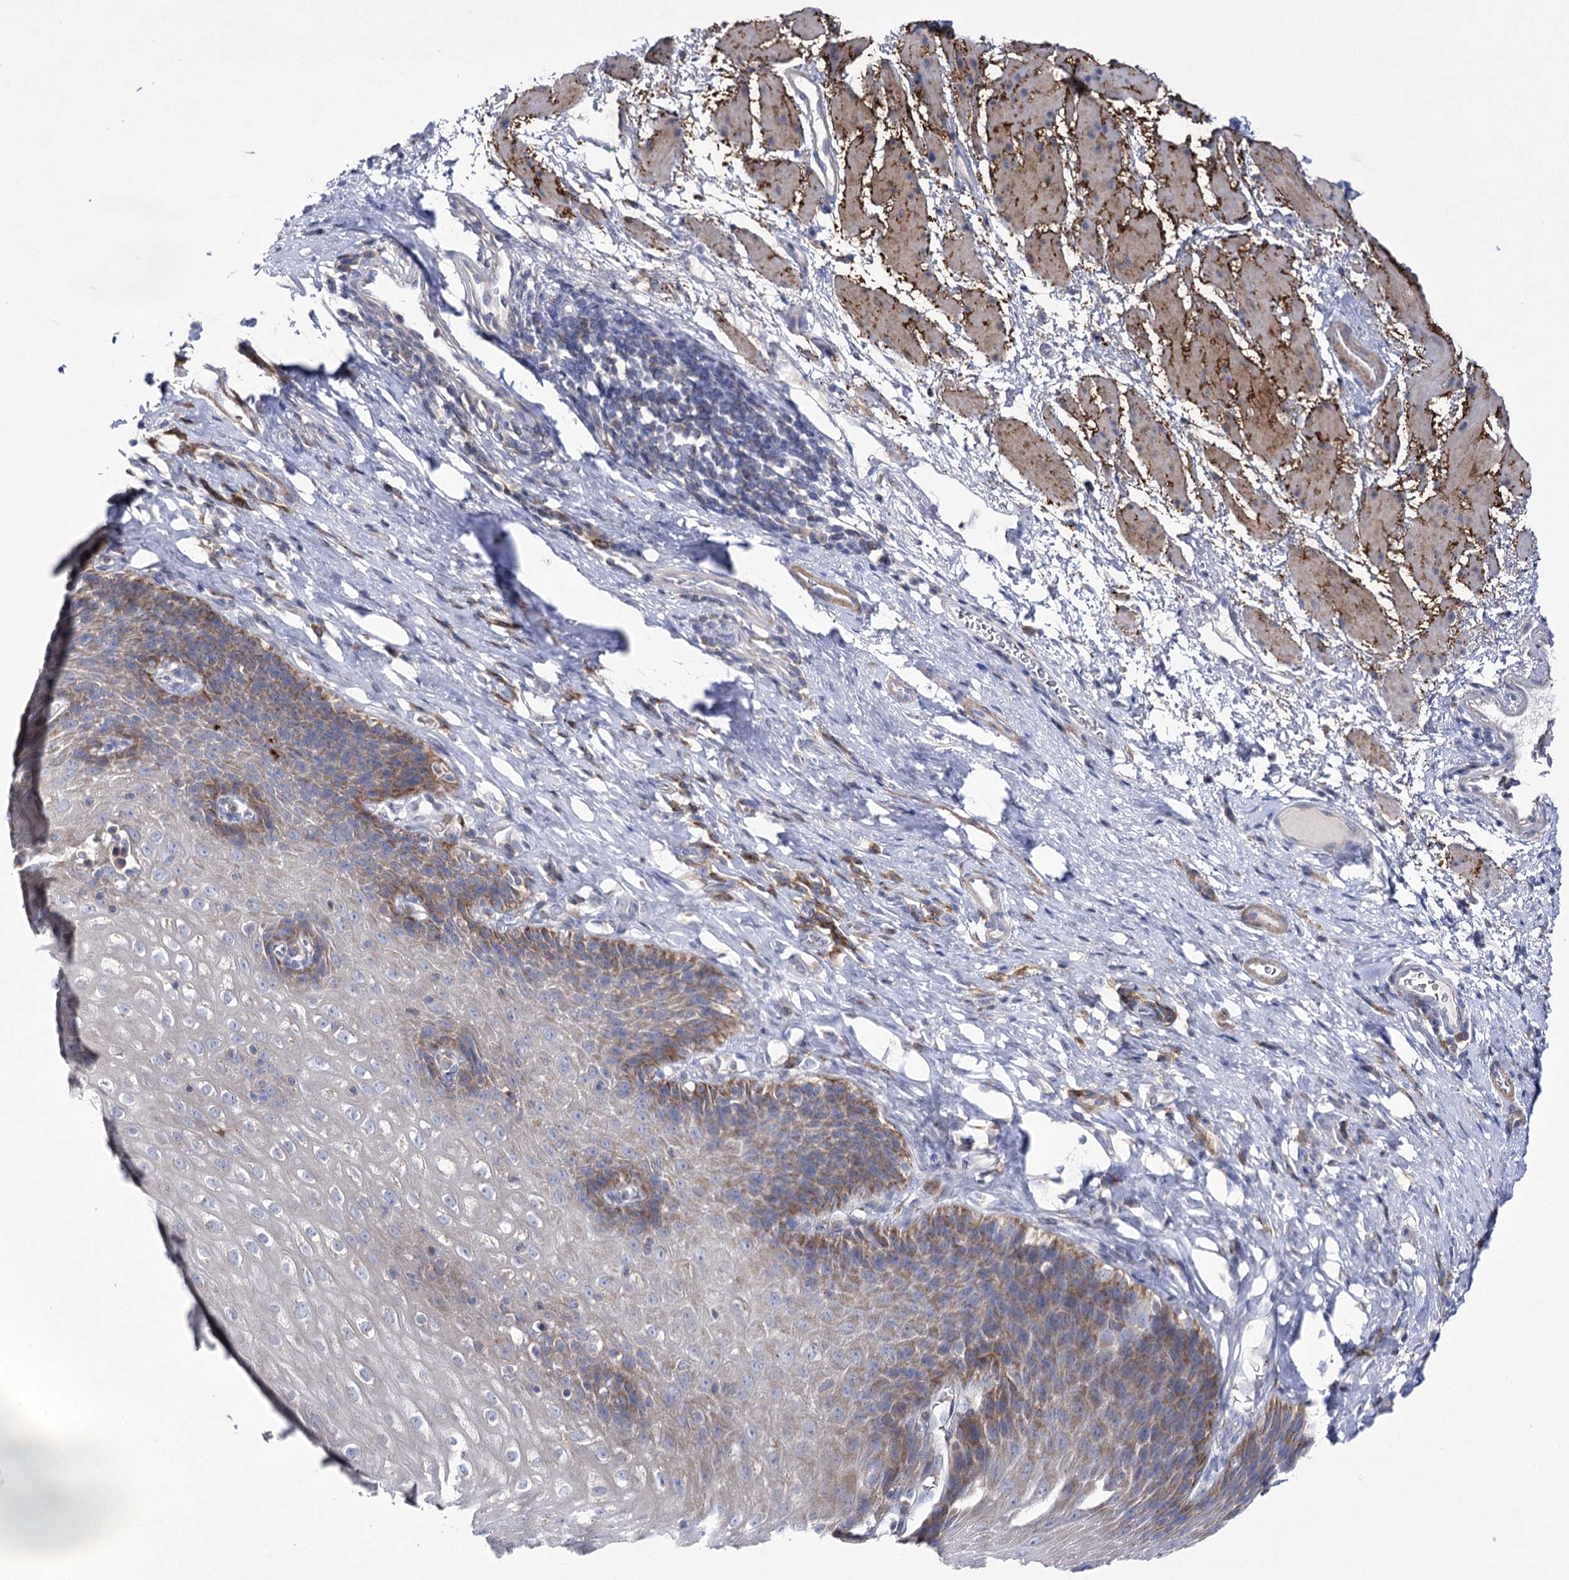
{"staining": {"intensity": "moderate", "quantity": "25%-75%", "location": "cytoplasmic/membranous"}, "tissue": "esophagus", "cell_type": "Squamous epithelial cells", "image_type": "normal", "snomed": [{"axis": "morphology", "description": "Normal tissue, NOS"}, {"axis": "topography", "description": "Esophagus"}], "caption": "A brown stain labels moderate cytoplasmic/membranous expression of a protein in squamous epithelial cells of normal human esophagus.", "gene": "COX15", "patient": {"sex": "female", "age": 61}}